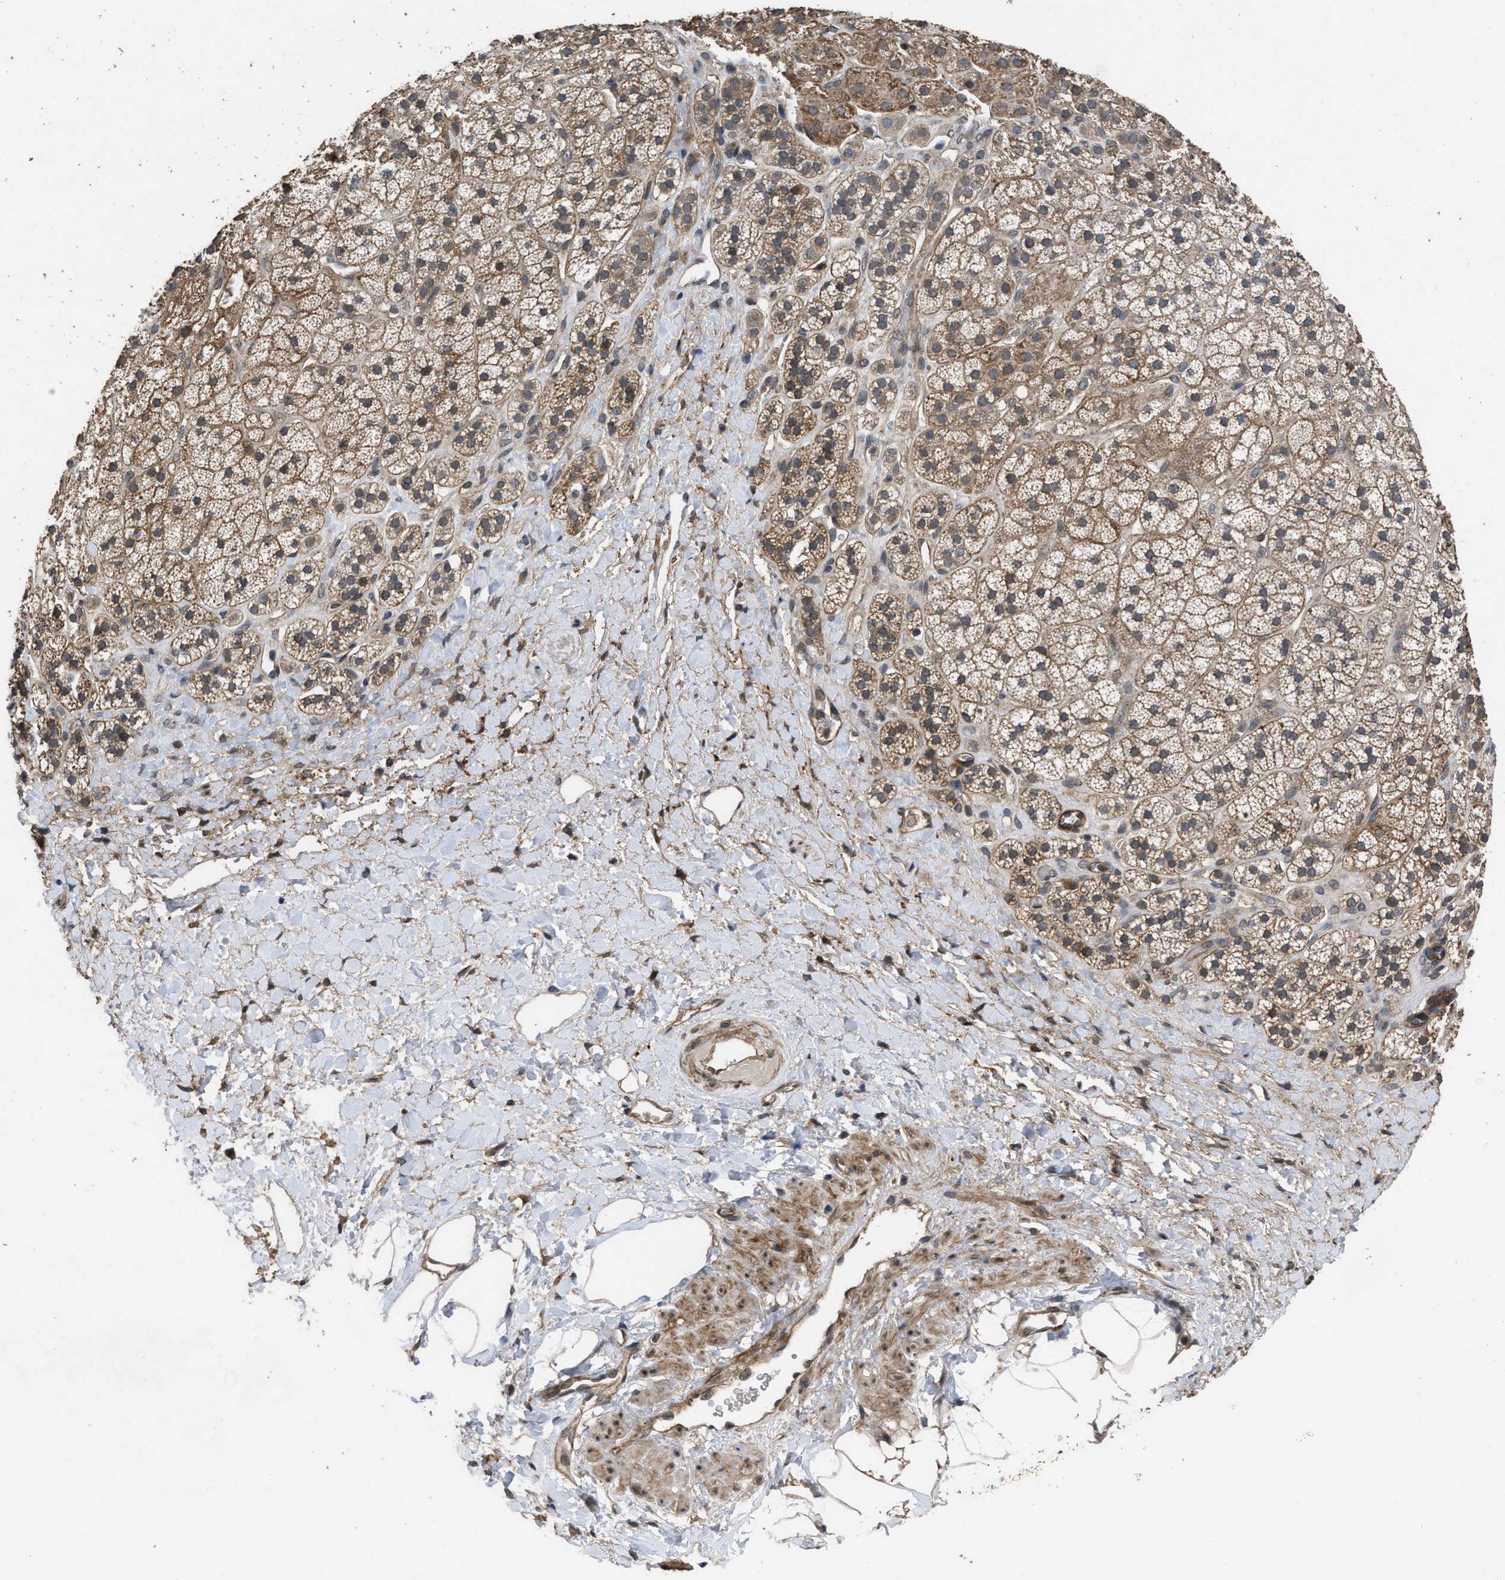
{"staining": {"intensity": "moderate", "quantity": ">75%", "location": "cytoplasmic/membranous"}, "tissue": "adrenal gland", "cell_type": "Glandular cells", "image_type": "normal", "snomed": [{"axis": "morphology", "description": "Normal tissue, NOS"}, {"axis": "topography", "description": "Adrenal gland"}], "caption": "High-power microscopy captured an IHC photomicrograph of unremarkable adrenal gland, revealing moderate cytoplasmic/membranous staining in about >75% of glandular cells.", "gene": "UTRN", "patient": {"sex": "male", "age": 56}}